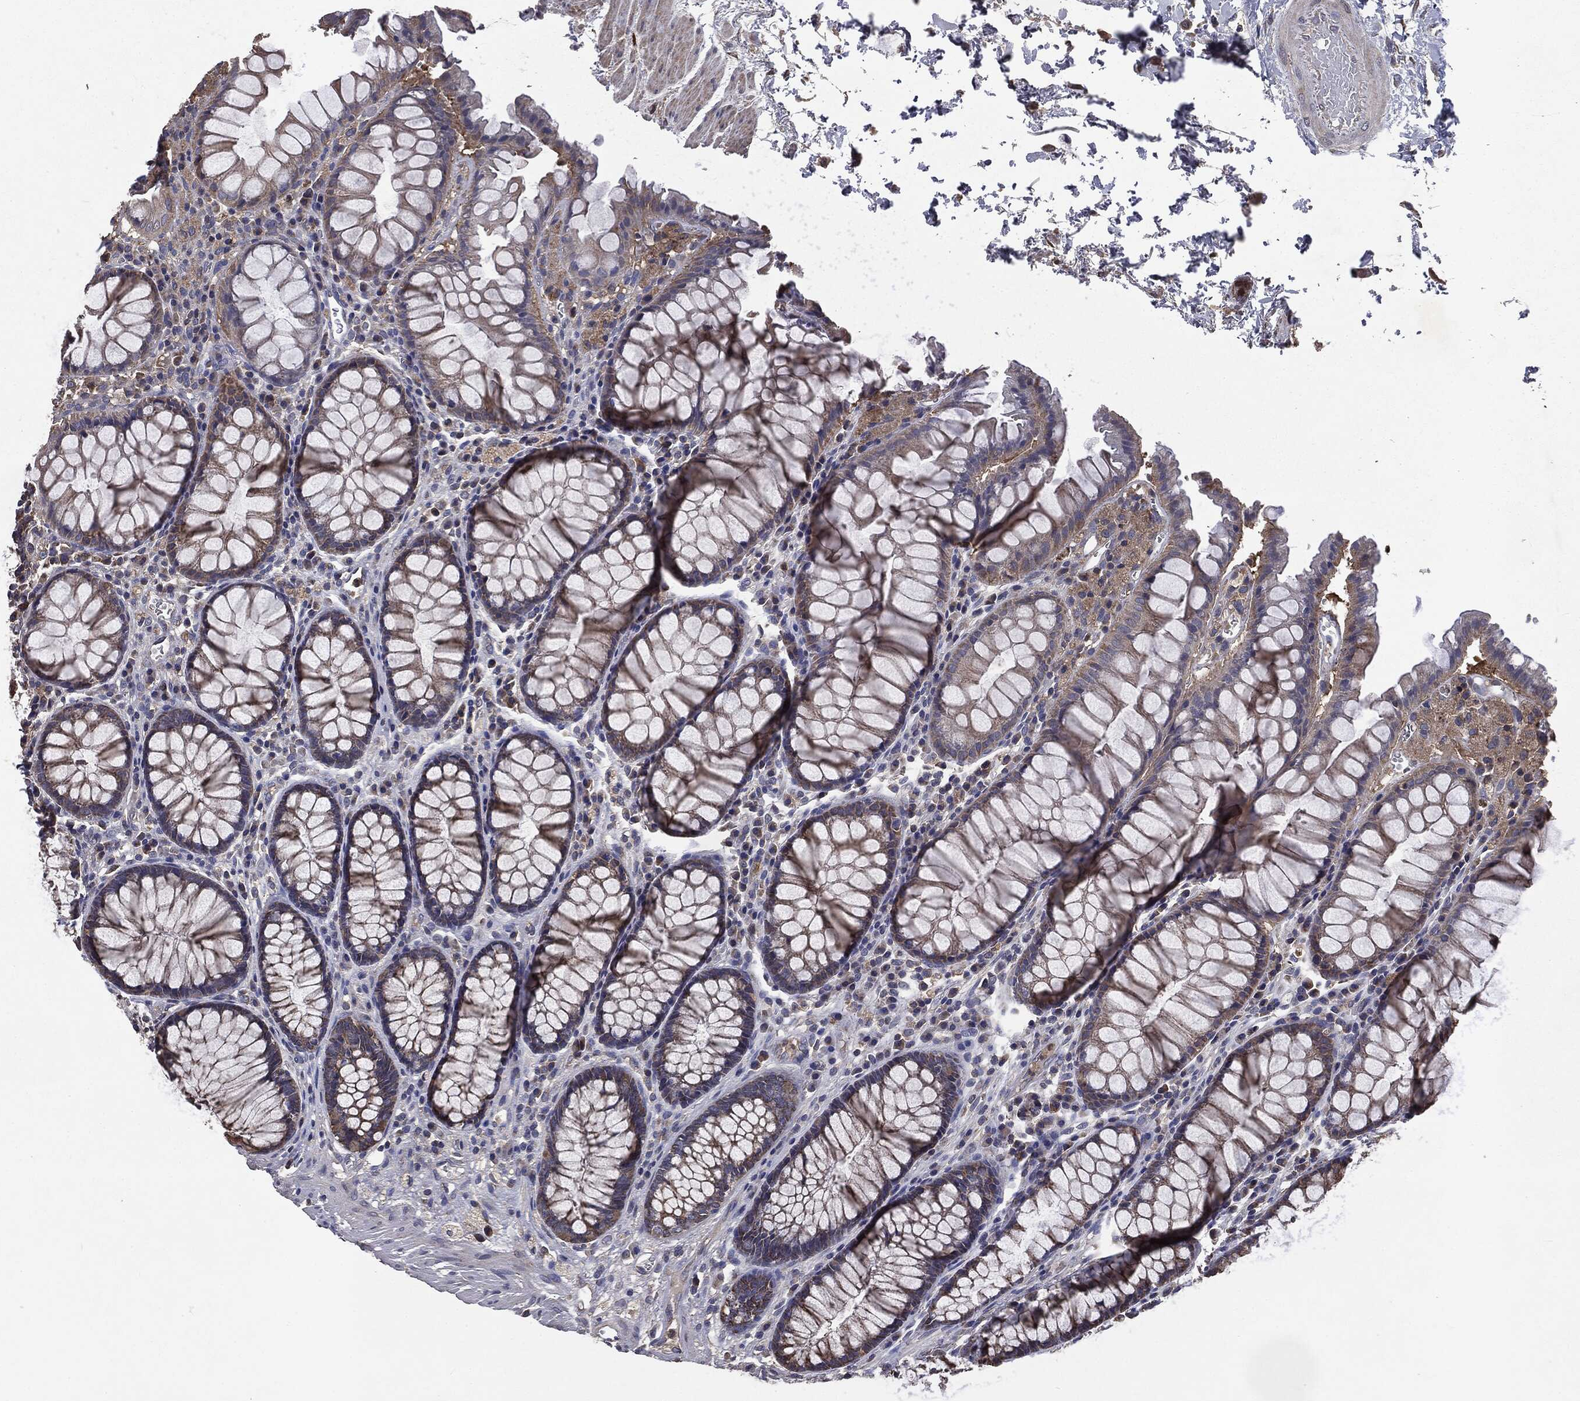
{"staining": {"intensity": "moderate", "quantity": "25%-75%", "location": "cytoplasmic/membranous"}, "tissue": "rectum", "cell_type": "Glandular cells", "image_type": "normal", "snomed": [{"axis": "morphology", "description": "Normal tissue, NOS"}, {"axis": "topography", "description": "Rectum"}], "caption": "Moderate cytoplasmic/membranous protein positivity is seen in about 25%-75% of glandular cells in rectum. Using DAB (brown) and hematoxylin (blue) stains, captured at high magnification using brightfield microscopy.", "gene": "MAPK6", "patient": {"sex": "female", "age": 68}}